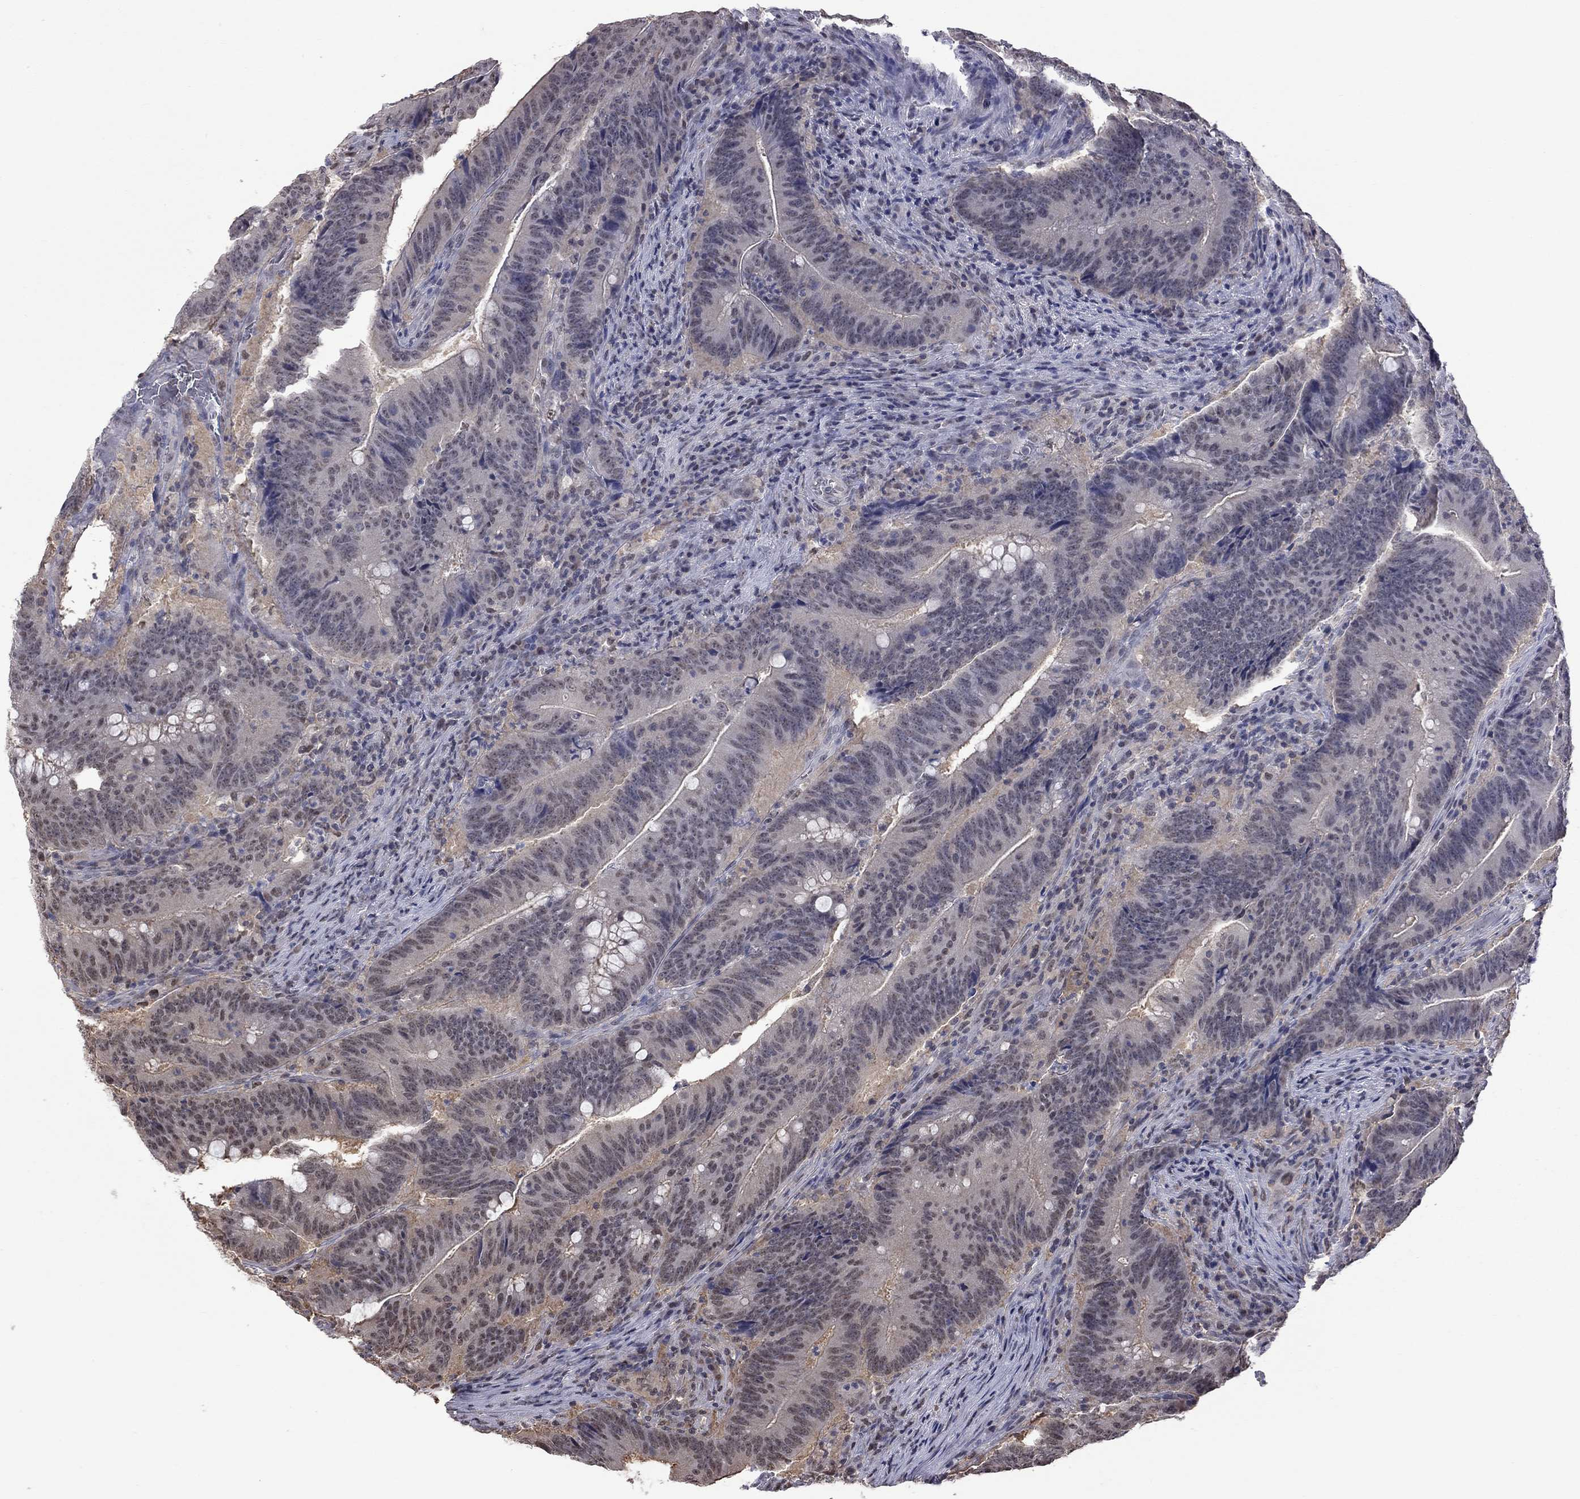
{"staining": {"intensity": "negative", "quantity": "none", "location": "none"}, "tissue": "colorectal cancer", "cell_type": "Tumor cells", "image_type": "cancer", "snomed": [{"axis": "morphology", "description": "Adenocarcinoma, NOS"}, {"axis": "topography", "description": "Colon"}], "caption": "Immunohistochemistry histopathology image of neoplastic tissue: colorectal cancer (adenocarcinoma) stained with DAB (3,3'-diaminobenzidine) demonstrates no significant protein staining in tumor cells.", "gene": "RFWD3", "patient": {"sex": "female", "age": 87}}